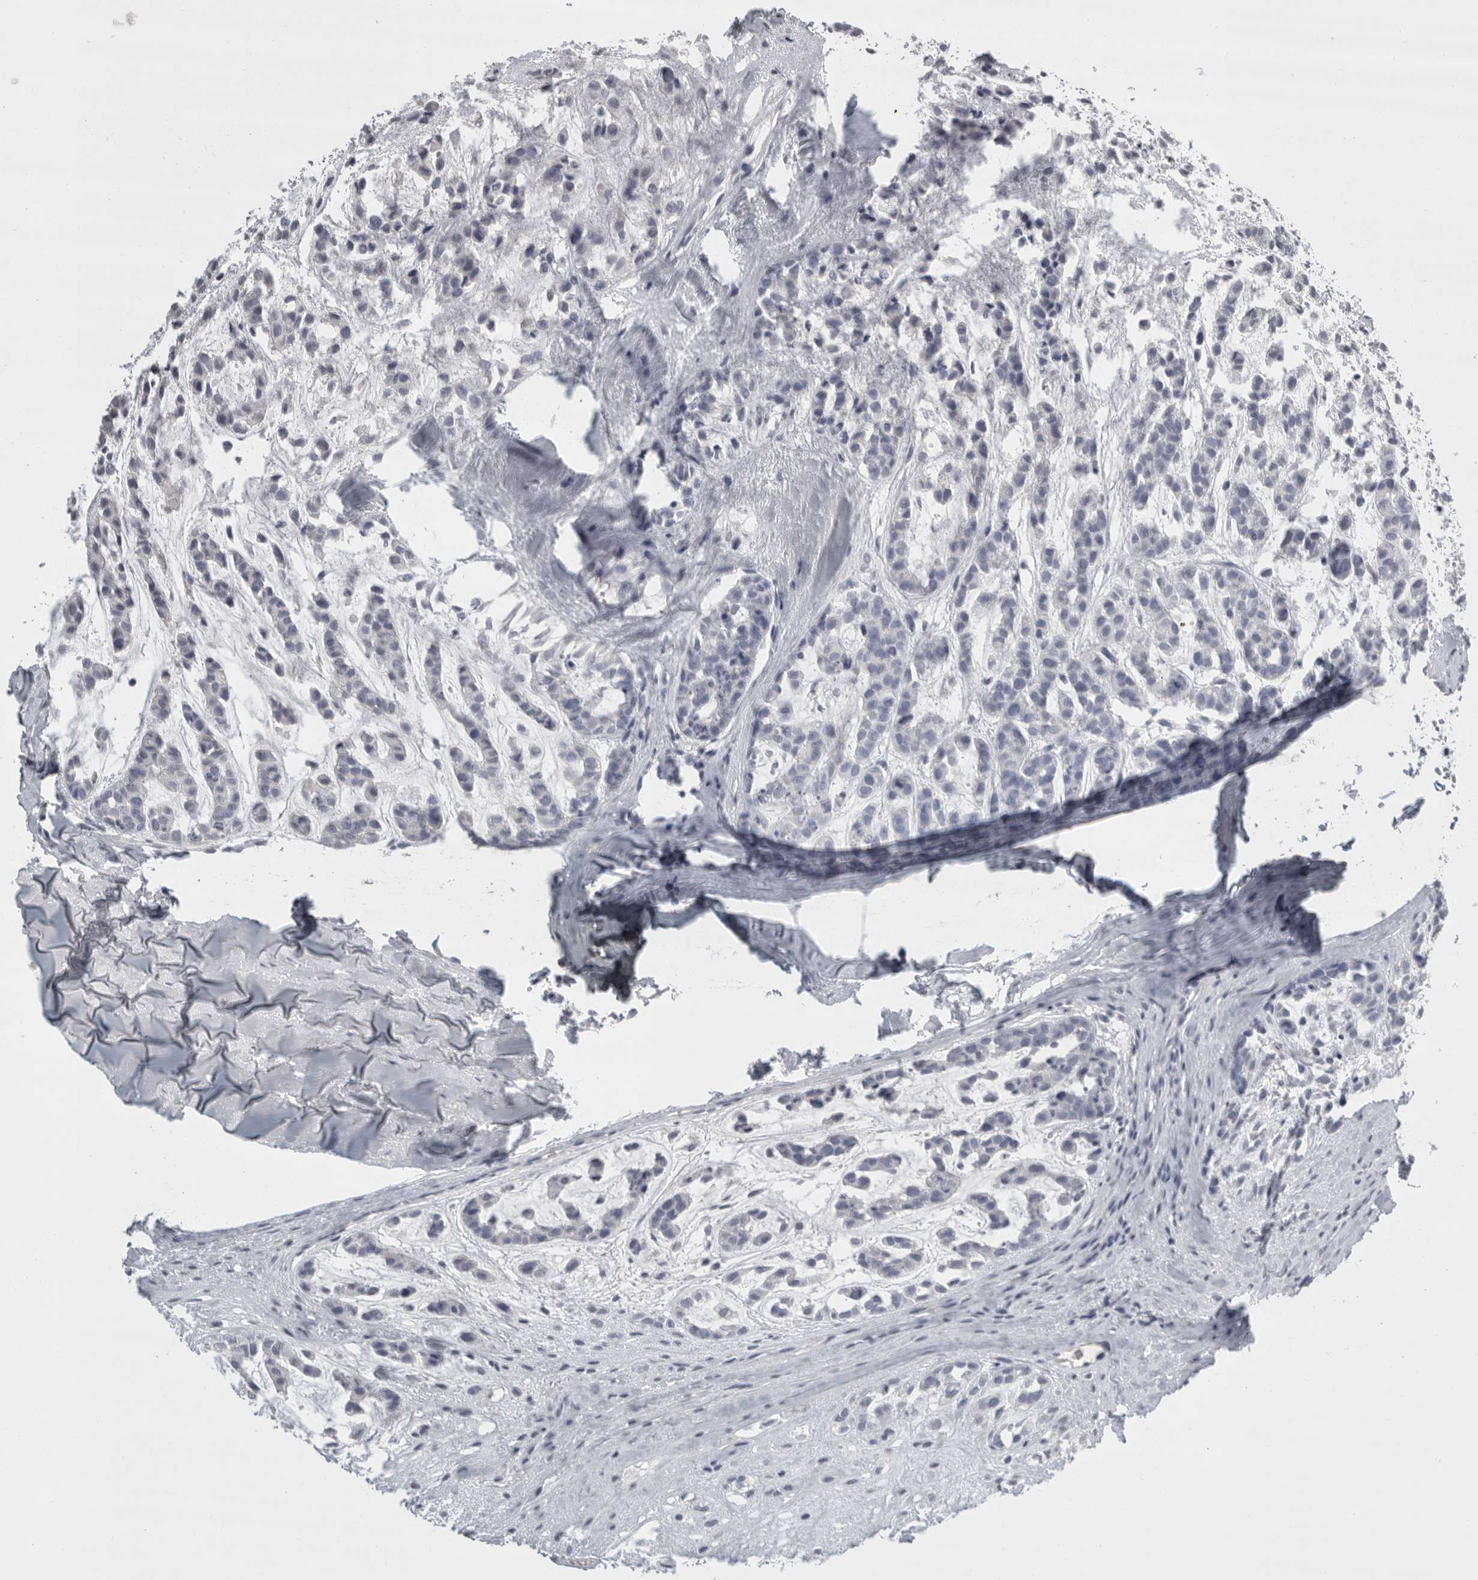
{"staining": {"intensity": "negative", "quantity": "none", "location": "none"}, "tissue": "head and neck cancer", "cell_type": "Tumor cells", "image_type": "cancer", "snomed": [{"axis": "morphology", "description": "Adenocarcinoma, NOS"}, {"axis": "morphology", "description": "Adenoma, NOS"}, {"axis": "topography", "description": "Head-Neck"}], "caption": "Head and neck cancer stained for a protein using IHC shows no staining tumor cells.", "gene": "GNLY", "patient": {"sex": "female", "age": 55}}